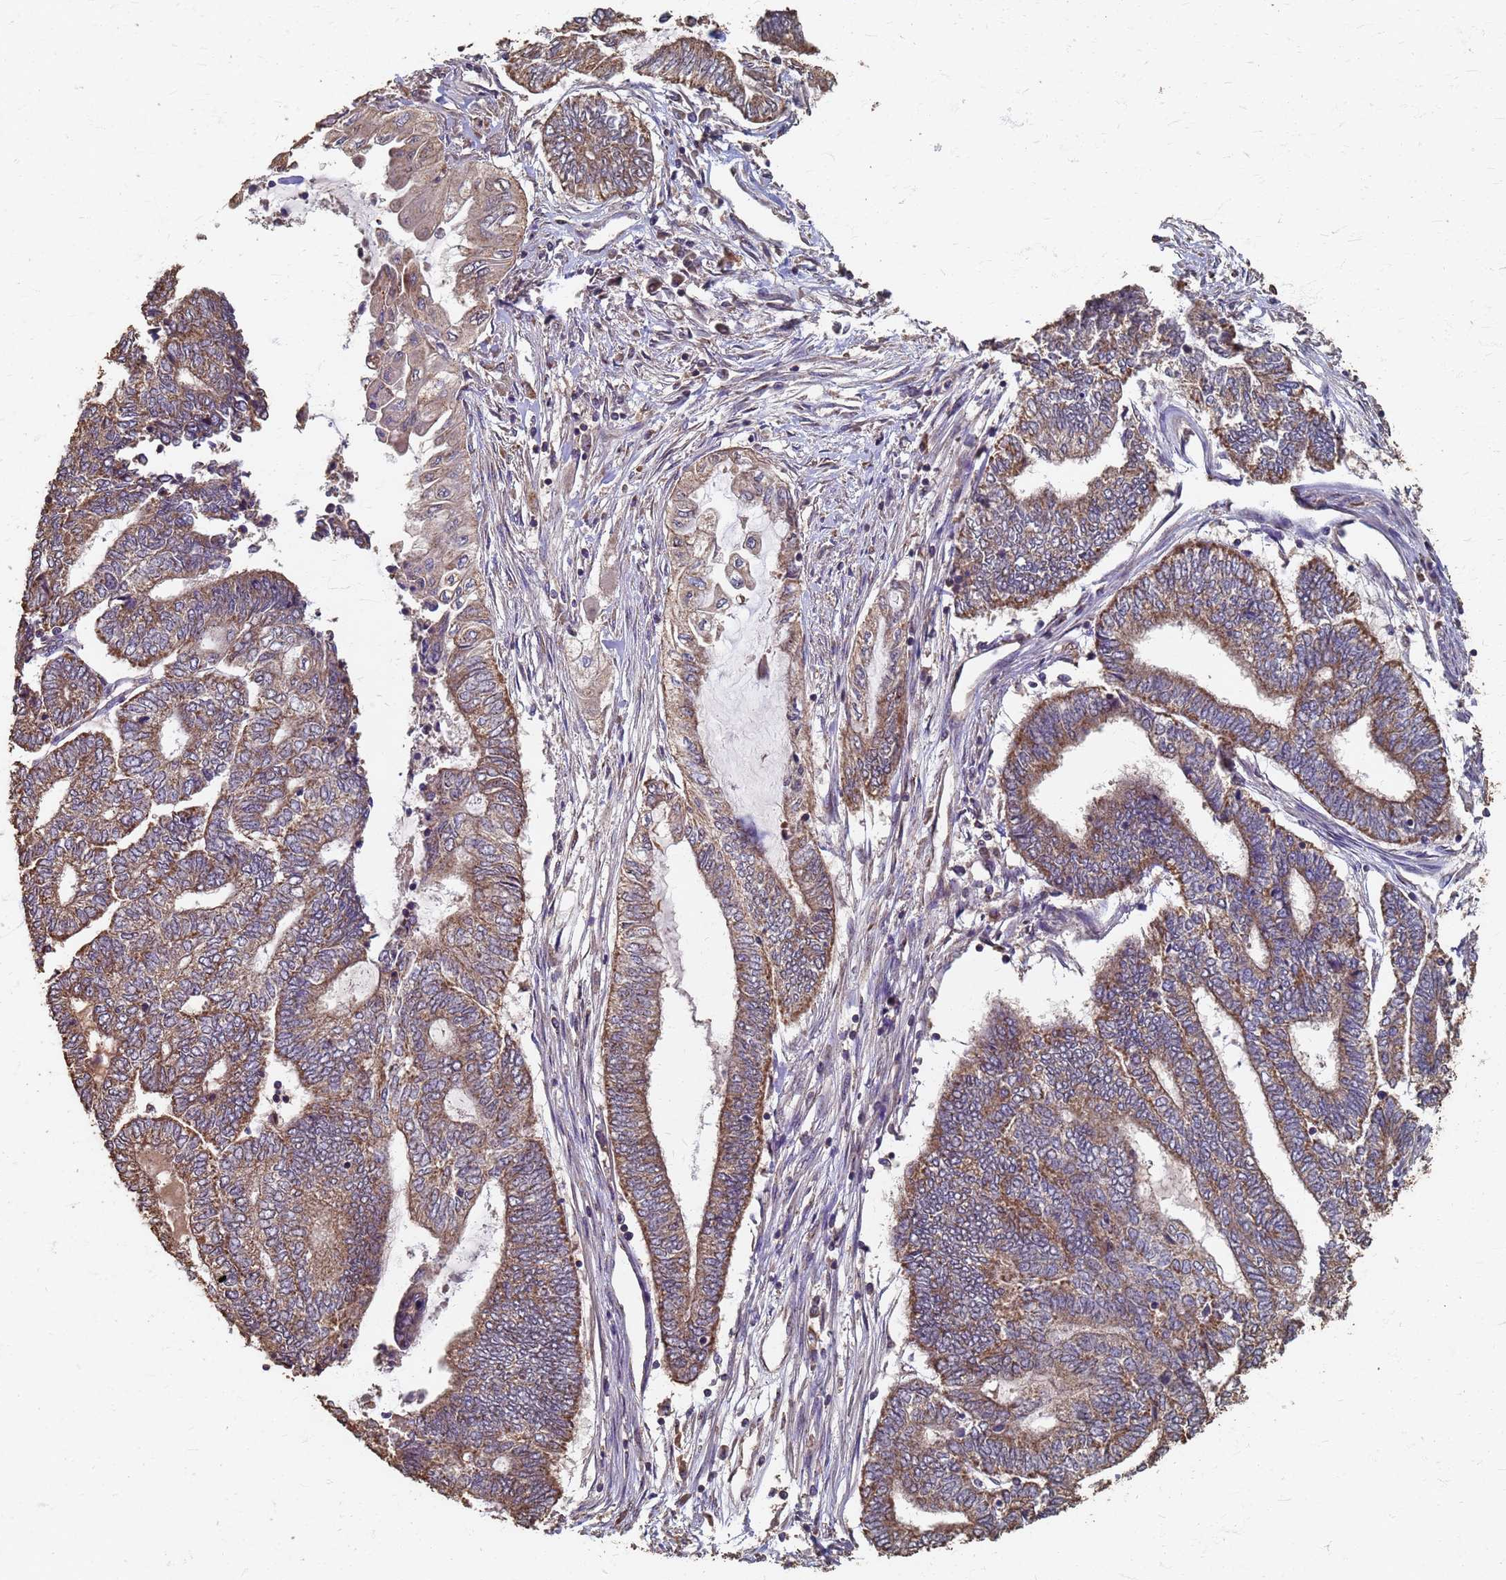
{"staining": {"intensity": "moderate", "quantity": ">75%", "location": "cytoplasmic/membranous"}, "tissue": "endometrial cancer", "cell_type": "Tumor cells", "image_type": "cancer", "snomed": [{"axis": "morphology", "description": "Adenocarcinoma, NOS"}, {"axis": "topography", "description": "Uterus"}, {"axis": "topography", "description": "Endometrium"}], "caption": "Human endometrial cancer stained for a protein (brown) exhibits moderate cytoplasmic/membranous positive staining in approximately >75% of tumor cells.", "gene": "DPH5", "patient": {"sex": "female", "age": 70}}